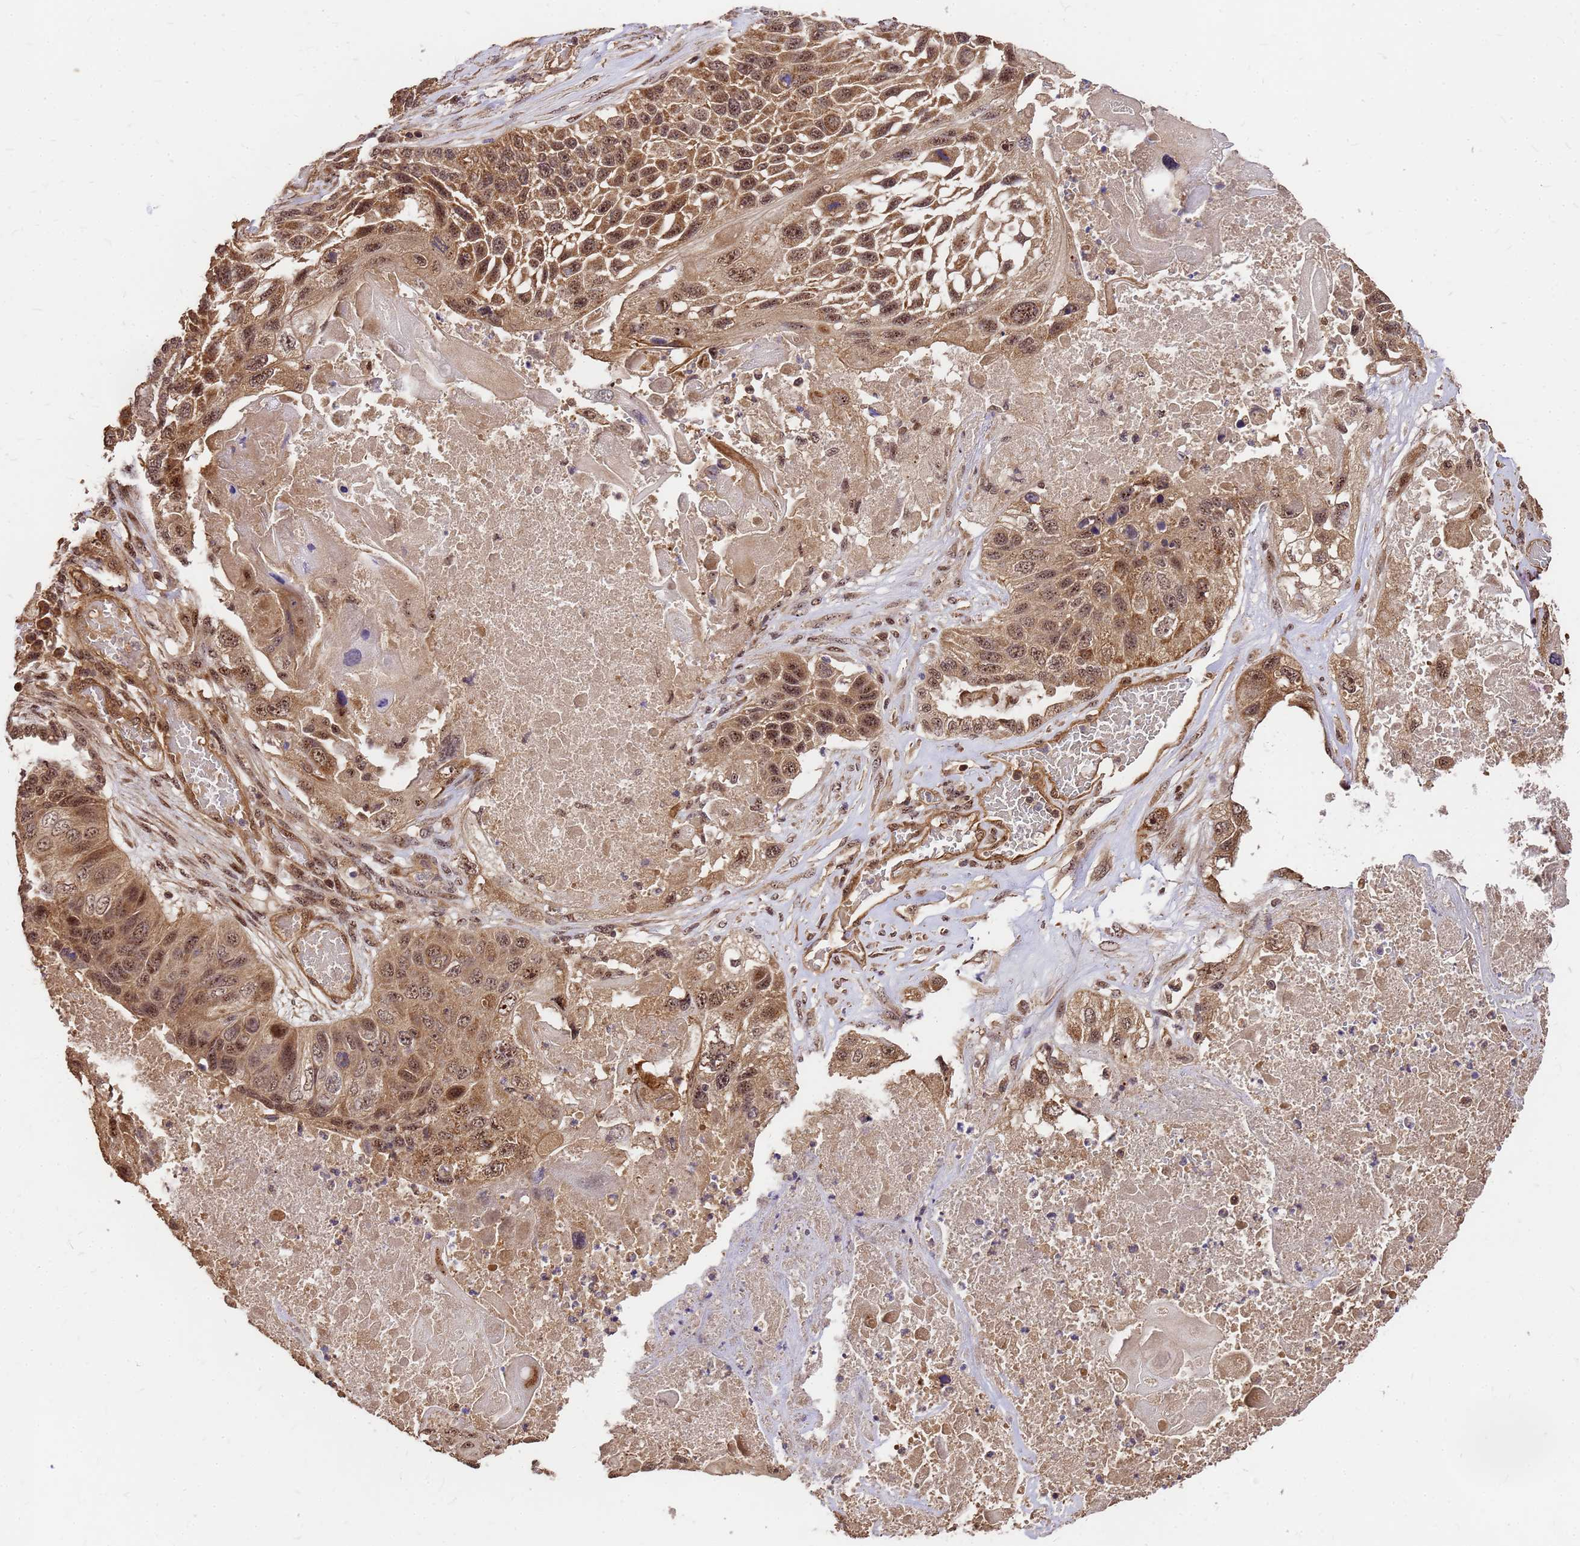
{"staining": {"intensity": "moderate", "quantity": ">75%", "location": "cytoplasmic/membranous,nuclear"}, "tissue": "lung cancer", "cell_type": "Tumor cells", "image_type": "cancer", "snomed": [{"axis": "morphology", "description": "Squamous cell carcinoma, NOS"}, {"axis": "topography", "description": "Lung"}], "caption": "The micrograph shows a brown stain indicating the presence of a protein in the cytoplasmic/membranous and nuclear of tumor cells in lung cancer (squamous cell carcinoma).", "gene": "GPATCH8", "patient": {"sex": "male", "age": 61}}